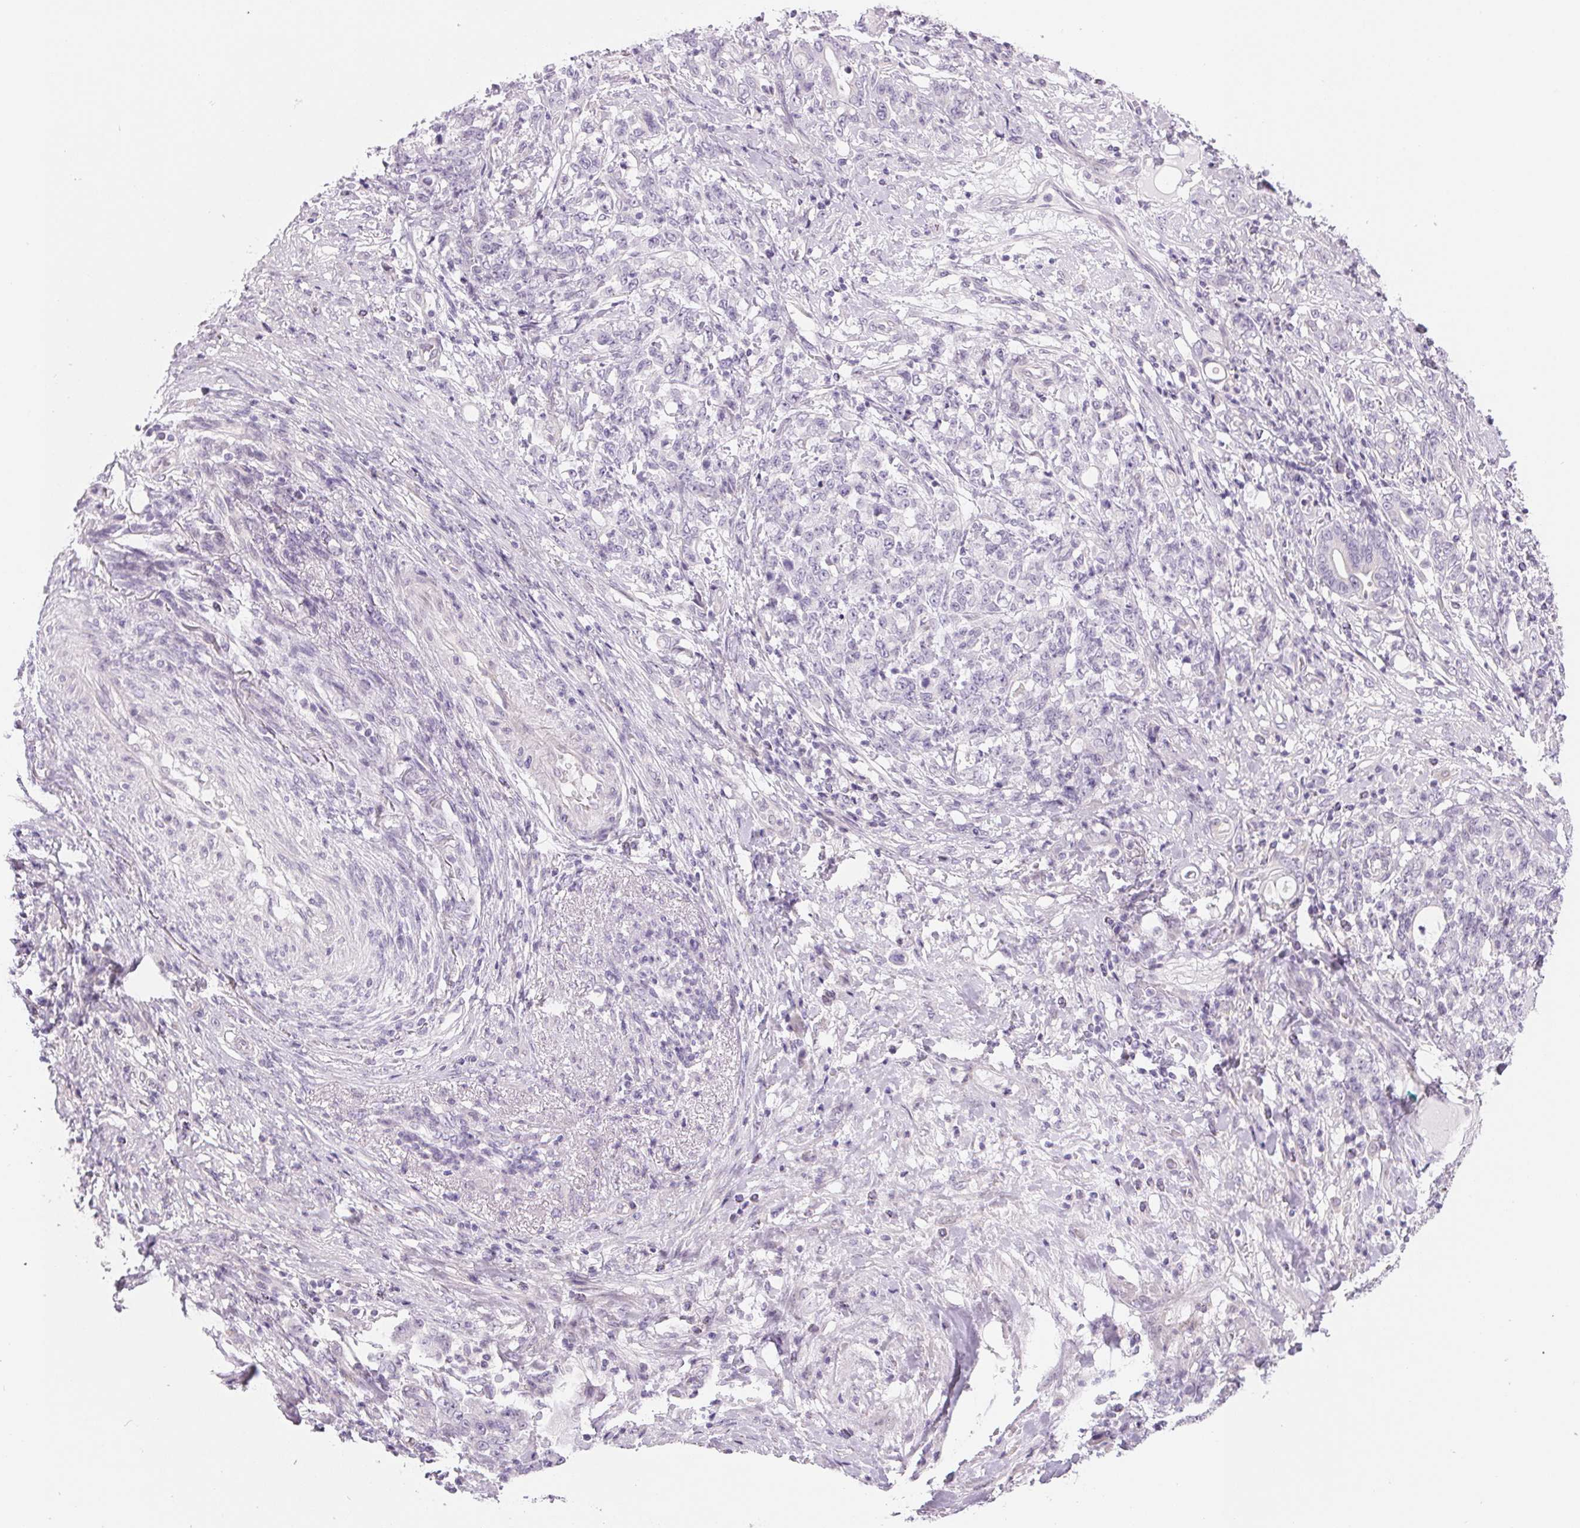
{"staining": {"intensity": "negative", "quantity": "none", "location": "none"}, "tissue": "stomach cancer", "cell_type": "Tumor cells", "image_type": "cancer", "snomed": [{"axis": "morphology", "description": "Adenocarcinoma, NOS"}, {"axis": "topography", "description": "Stomach"}], "caption": "A micrograph of human stomach adenocarcinoma is negative for staining in tumor cells. (Stains: DAB IHC with hematoxylin counter stain, Microscopy: brightfield microscopy at high magnification).", "gene": "CCDC168", "patient": {"sex": "female", "age": 79}}